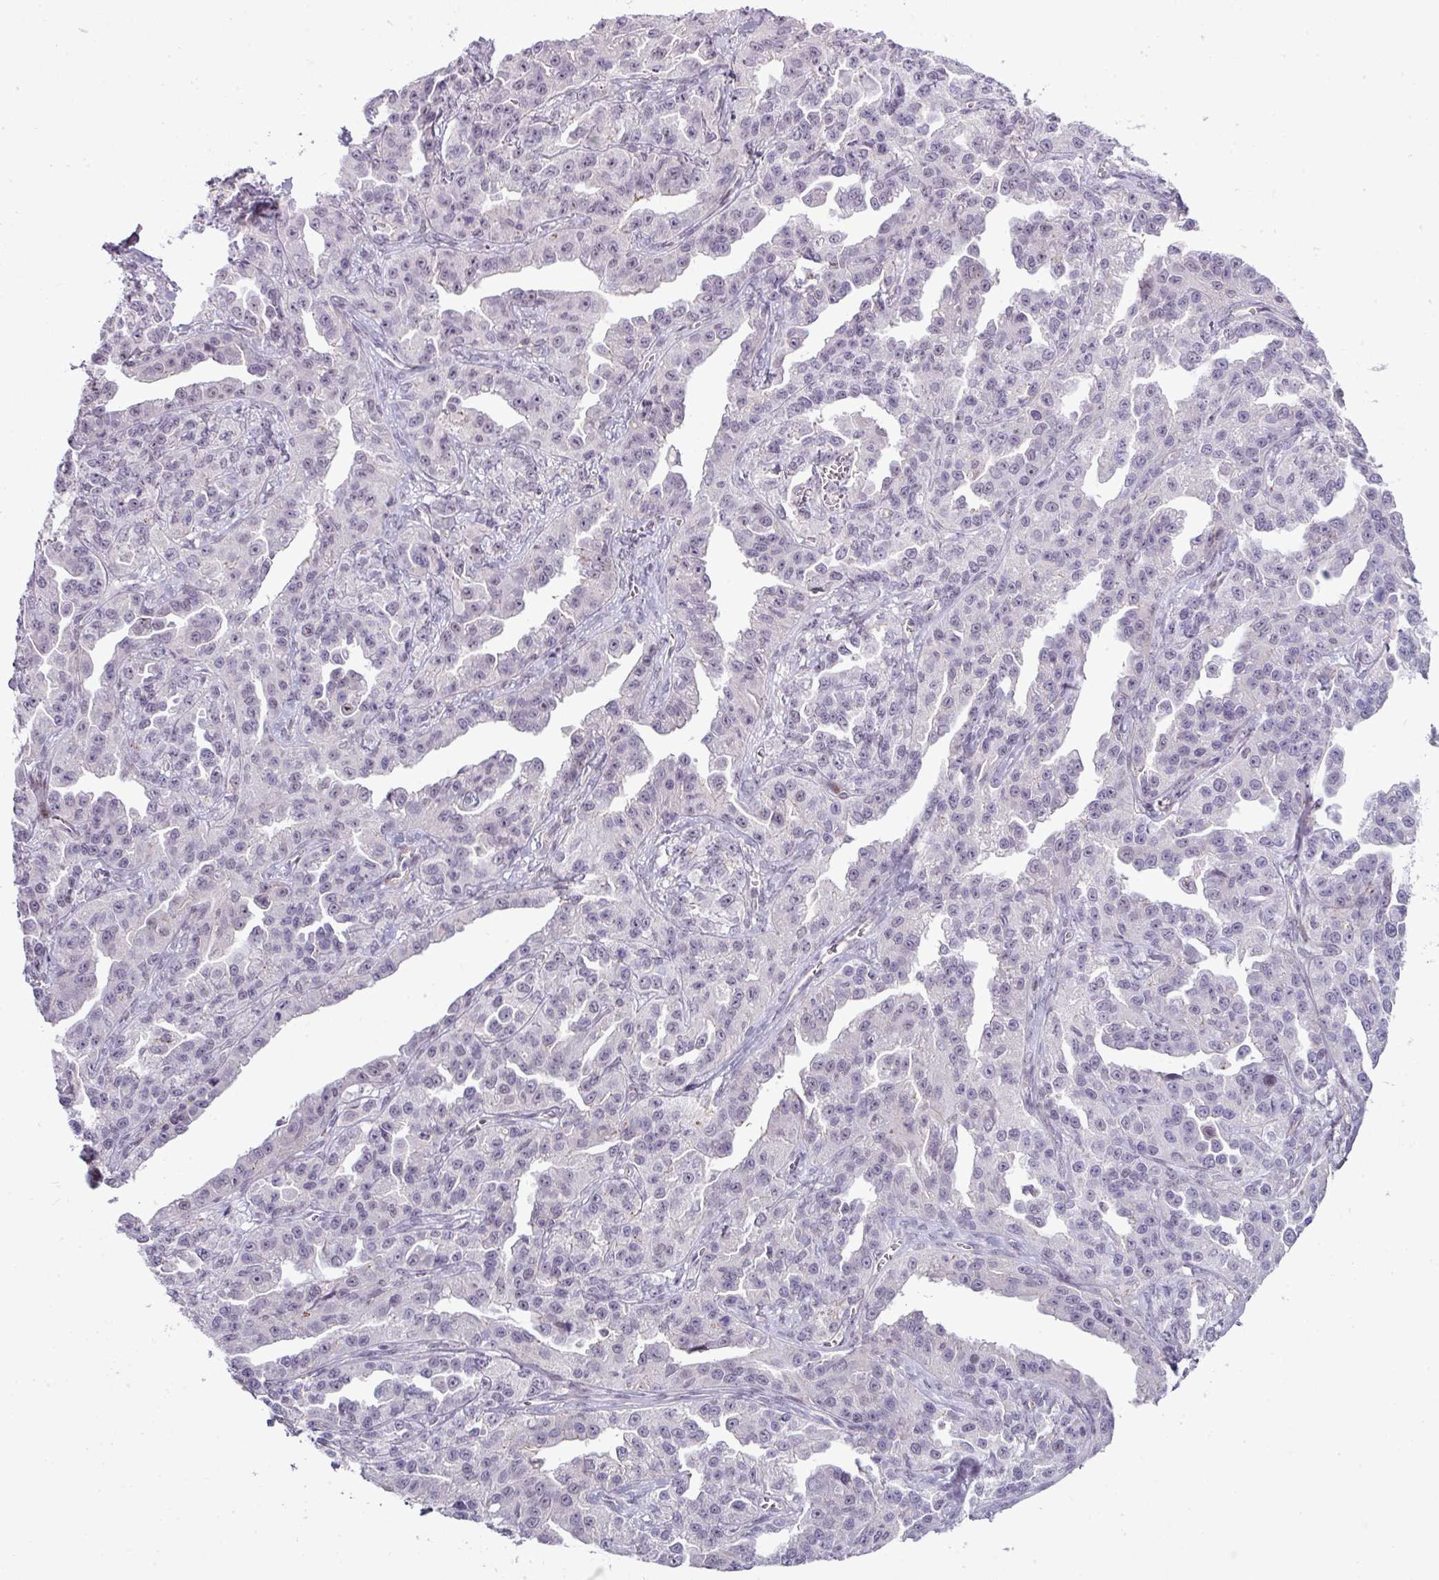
{"staining": {"intensity": "negative", "quantity": "none", "location": "none"}, "tissue": "ovarian cancer", "cell_type": "Tumor cells", "image_type": "cancer", "snomed": [{"axis": "morphology", "description": "Cystadenocarcinoma, serous, NOS"}, {"axis": "topography", "description": "Ovary"}], "caption": "Tumor cells are negative for protein expression in human ovarian cancer (serous cystadenocarcinoma).", "gene": "ZNF688", "patient": {"sex": "female", "age": 75}}